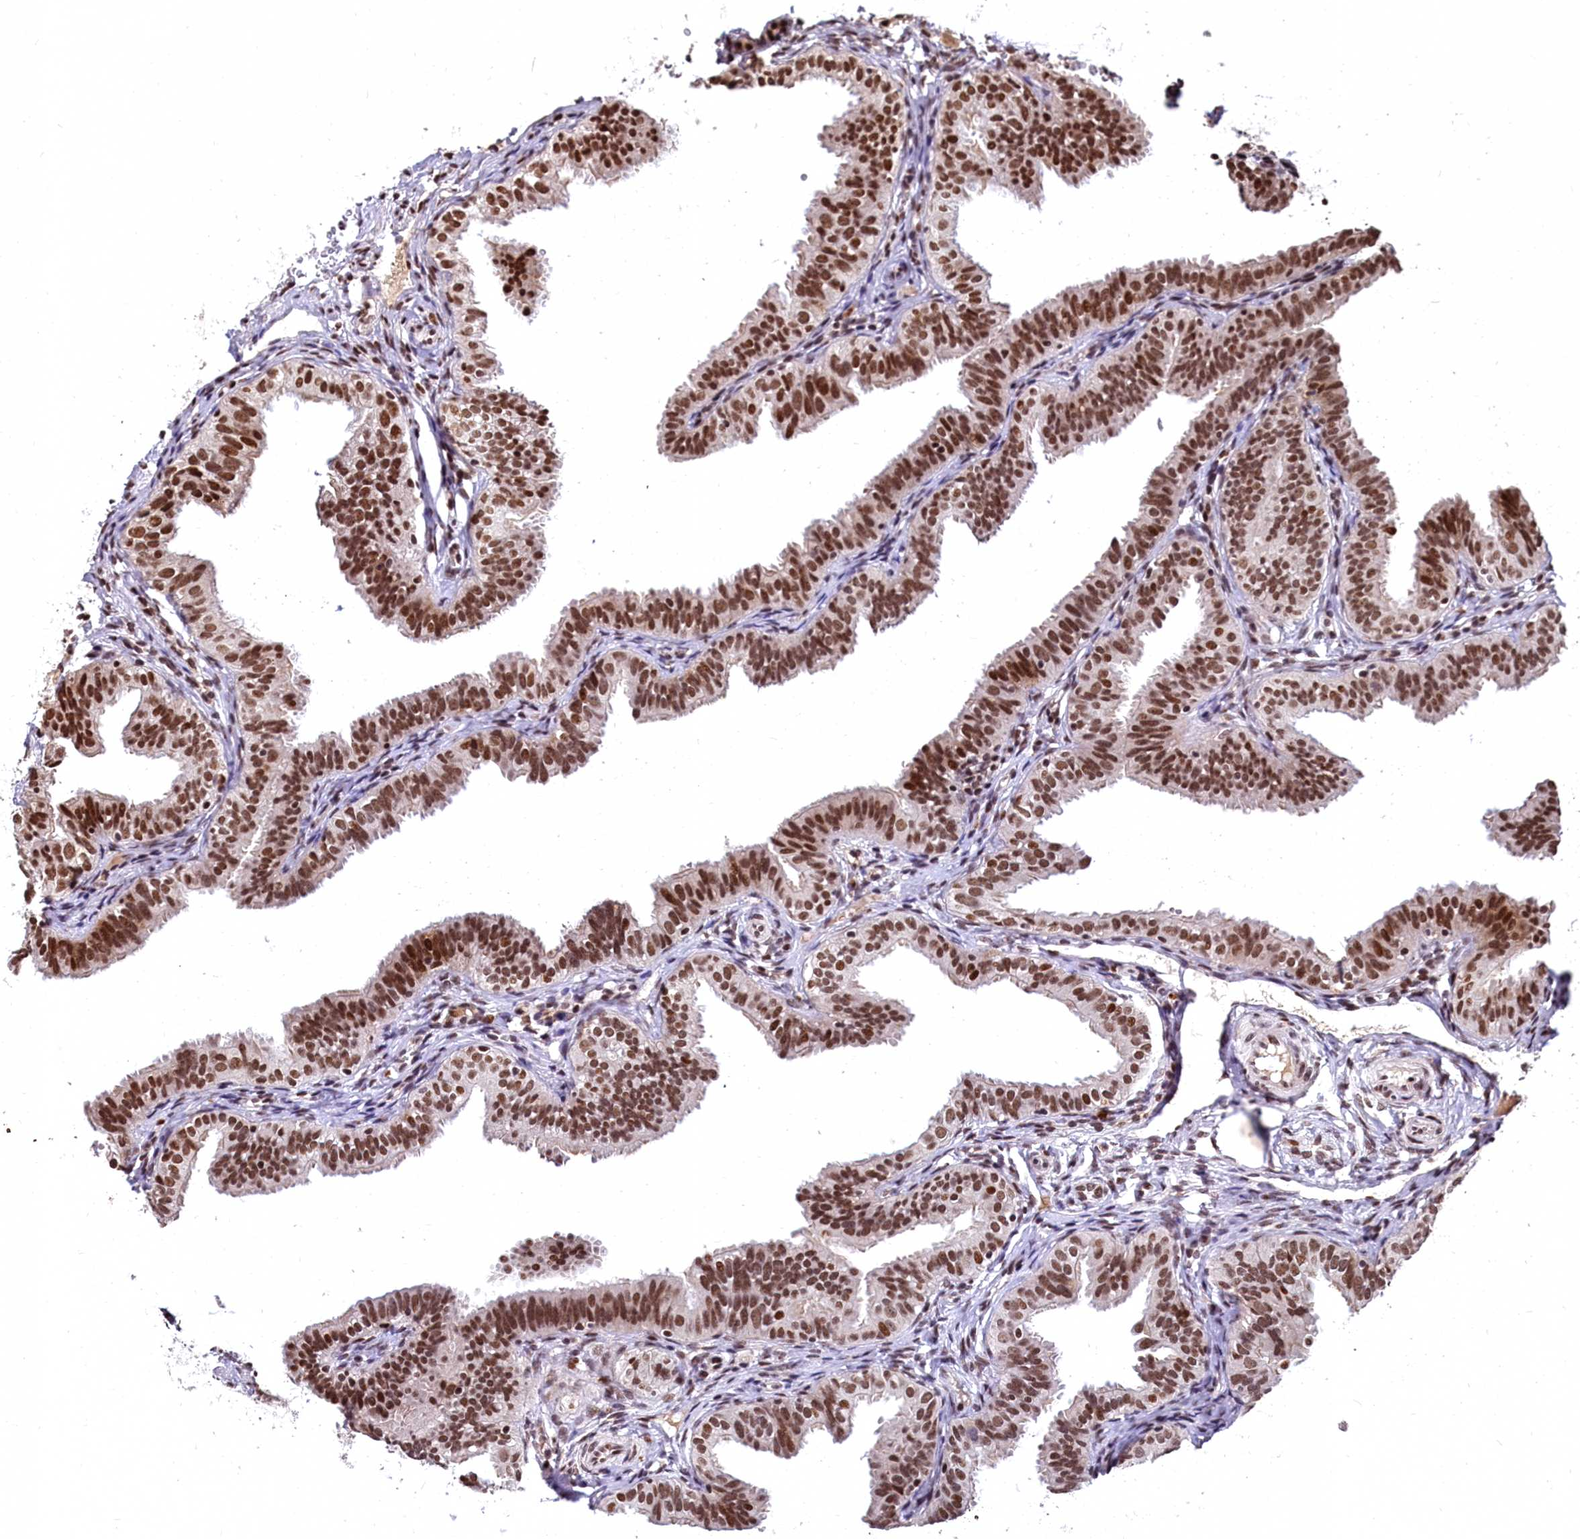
{"staining": {"intensity": "moderate", "quantity": ">75%", "location": "cytoplasmic/membranous"}, "tissue": "fallopian tube", "cell_type": "Glandular cells", "image_type": "normal", "snomed": [{"axis": "morphology", "description": "Normal tissue, NOS"}, {"axis": "topography", "description": "Fallopian tube"}], "caption": "A high-resolution histopathology image shows immunohistochemistry (IHC) staining of benign fallopian tube, which shows moderate cytoplasmic/membranous positivity in approximately >75% of glandular cells.", "gene": "FAM217B", "patient": {"sex": "female", "age": 35}}